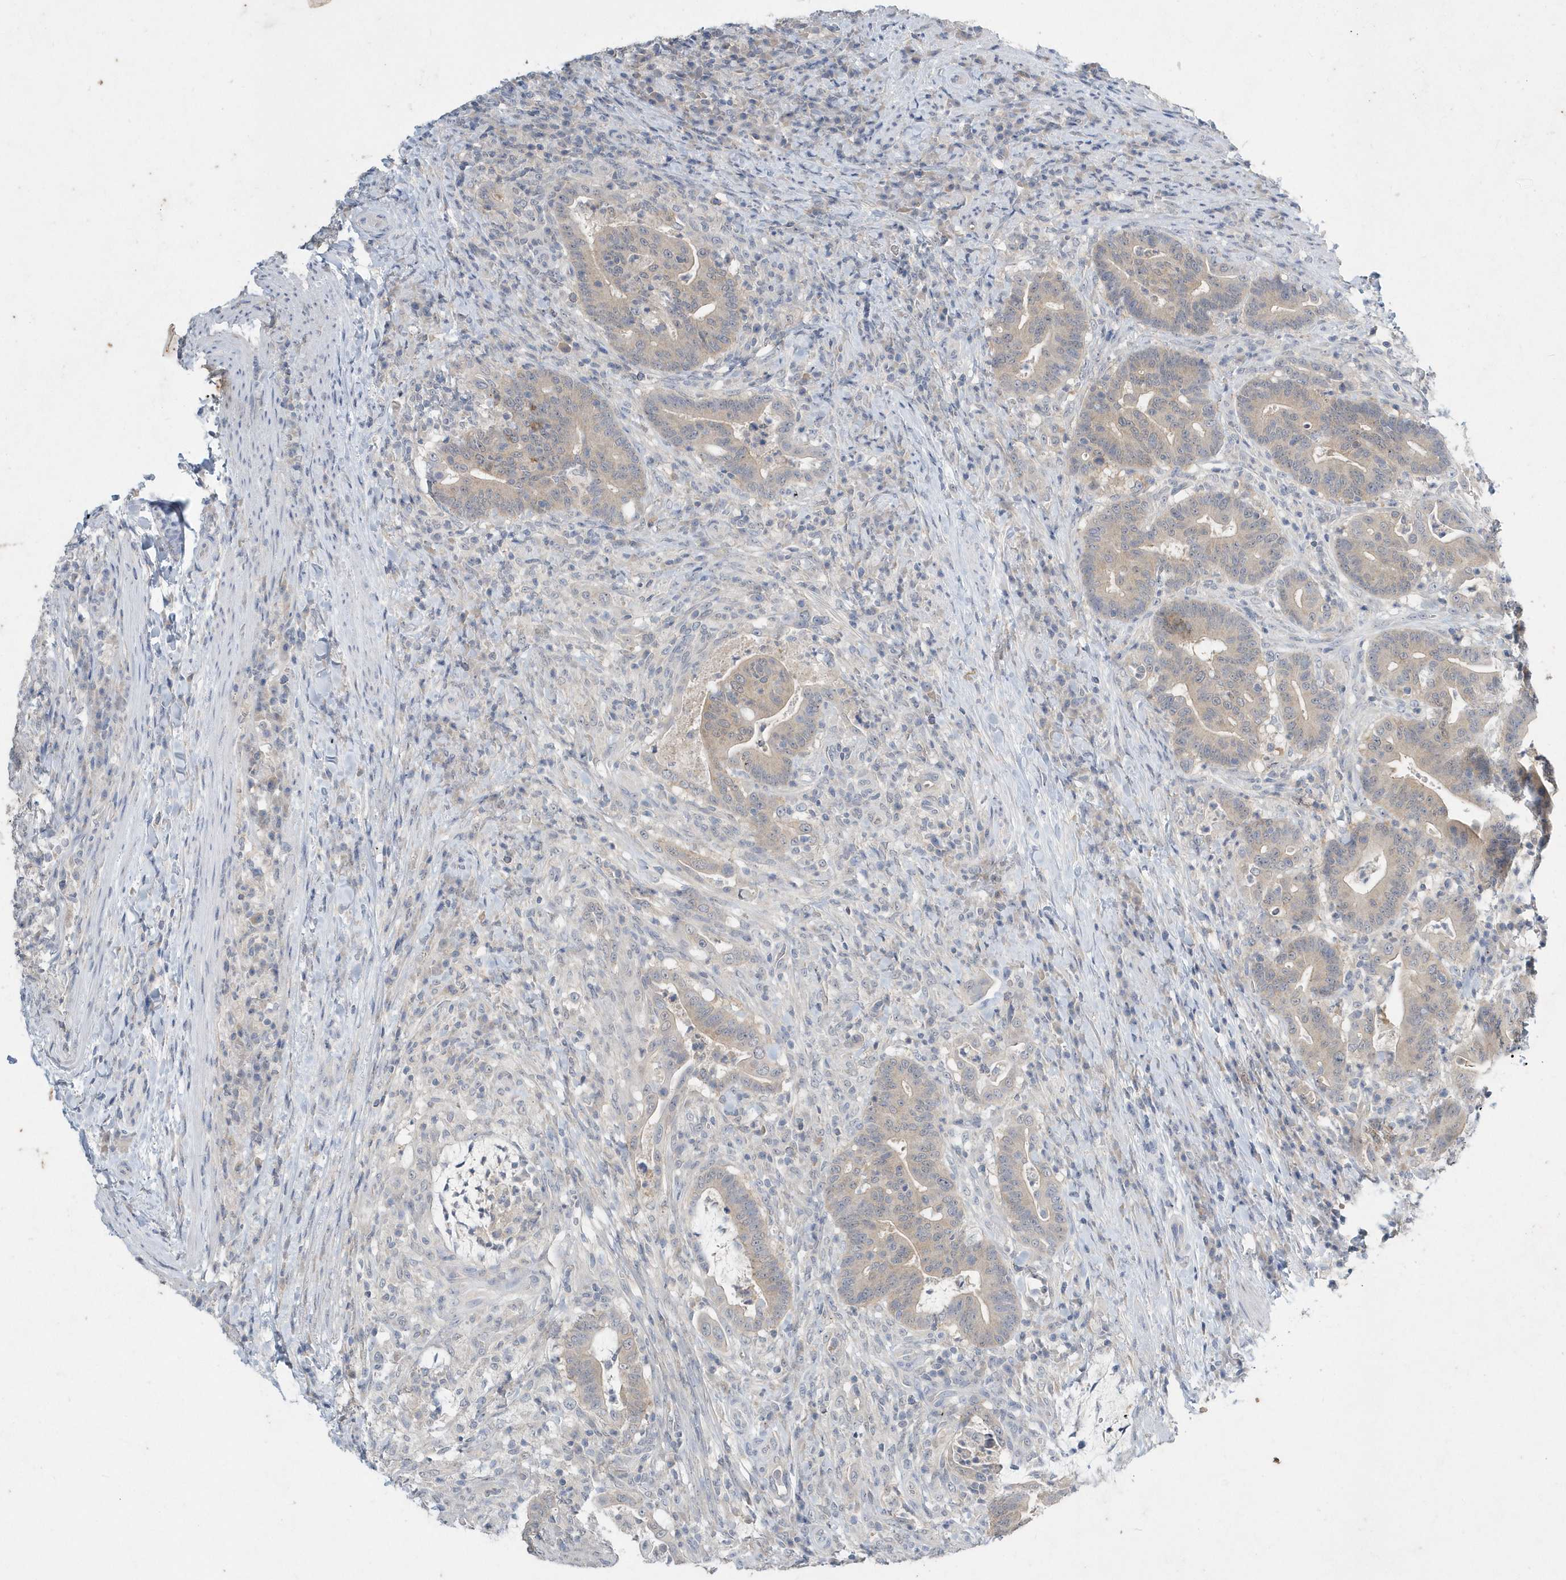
{"staining": {"intensity": "weak", "quantity": "25%-75%", "location": "cytoplasmic/membranous"}, "tissue": "colorectal cancer", "cell_type": "Tumor cells", "image_type": "cancer", "snomed": [{"axis": "morphology", "description": "Adenocarcinoma, NOS"}, {"axis": "topography", "description": "Colon"}], "caption": "Weak cytoplasmic/membranous expression for a protein is seen in approximately 25%-75% of tumor cells of adenocarcinoma (colorectal) using immunohistochemistry (IHC).", "gene": "AKR7A2", "patient": {"sex": "female", "age": 66}}